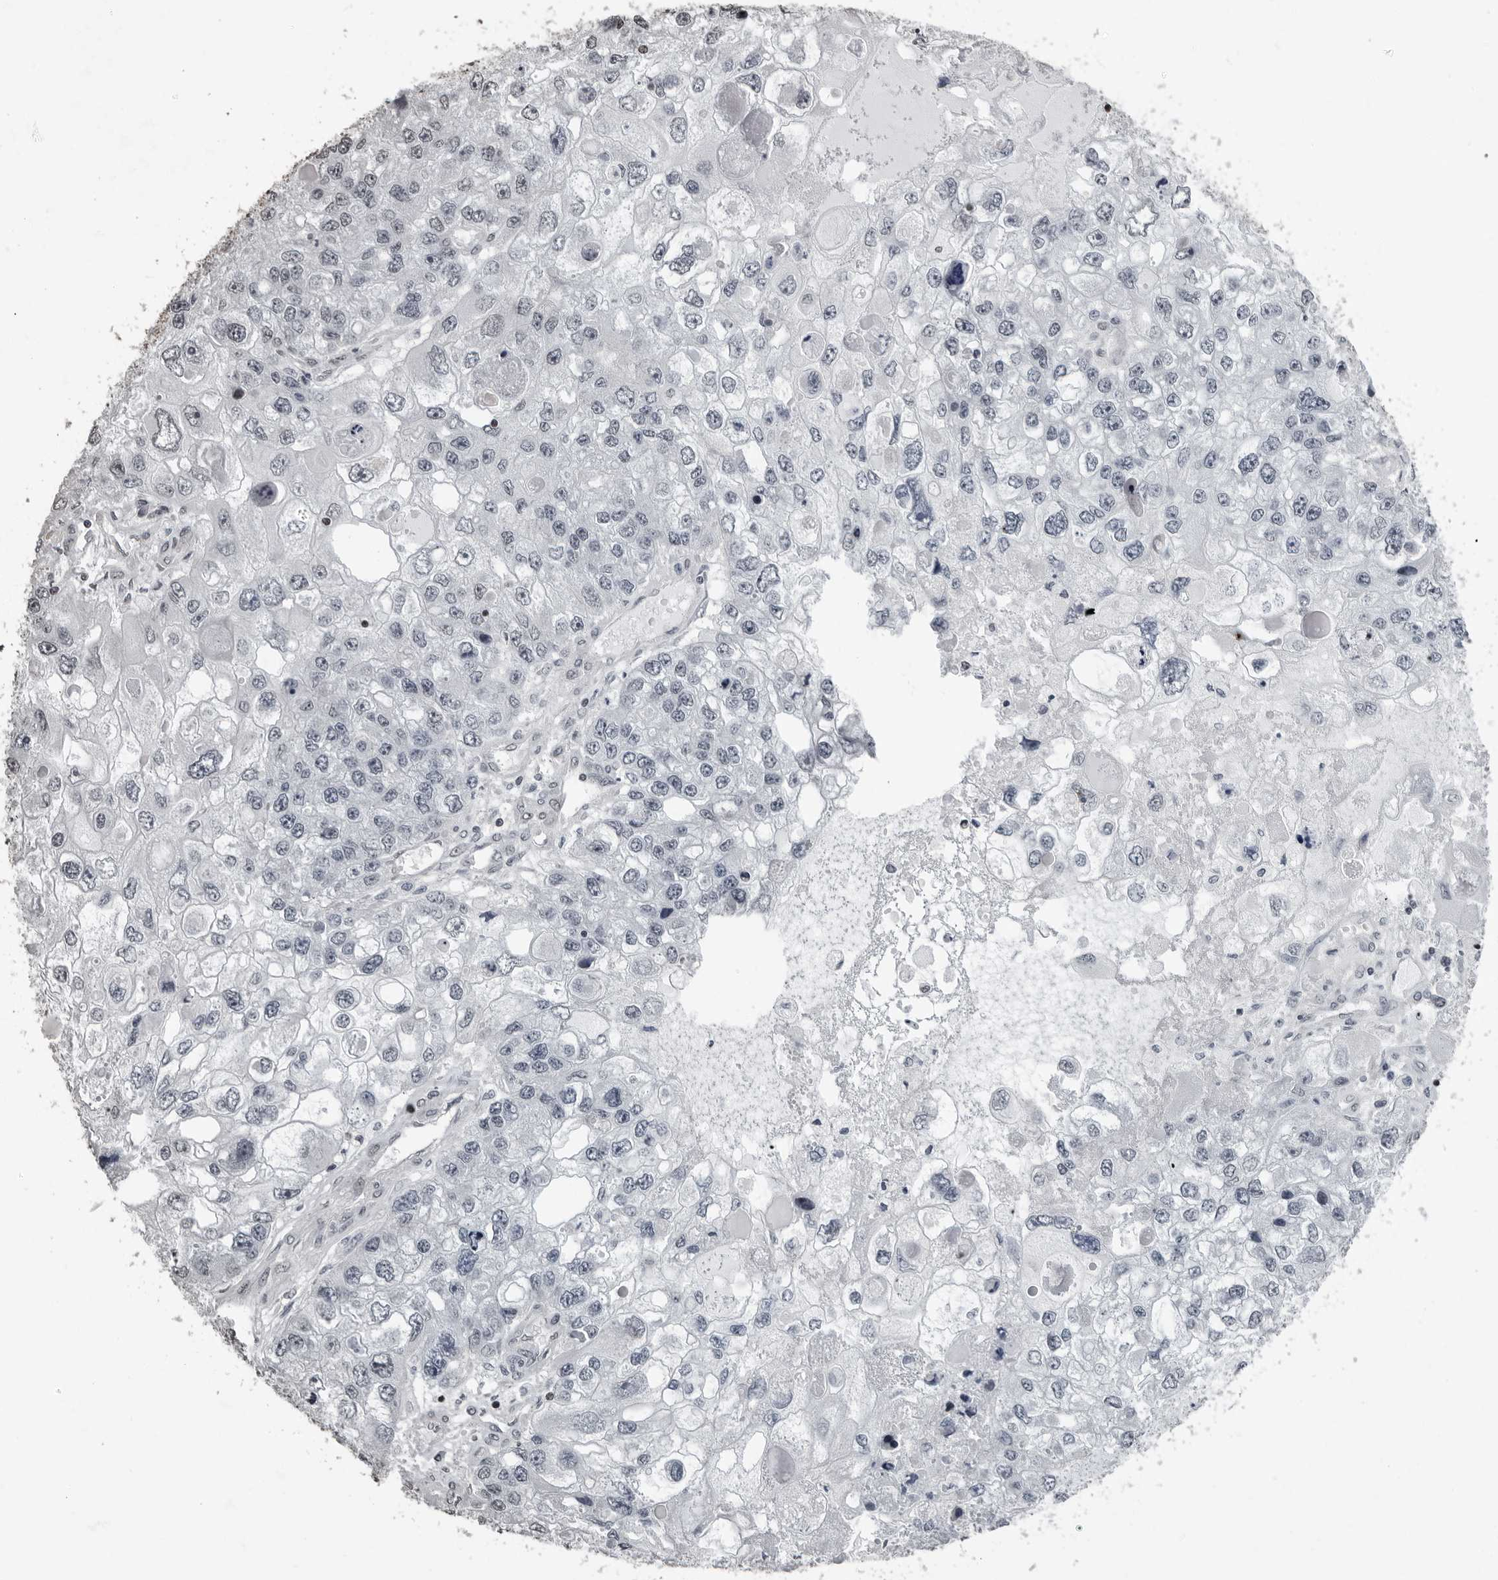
{"staining": {"intensity": "weak", "quantity": "<25%", "location": "nuclear"}, "tissue": "endometrial cancer", "cell_type": "Tumor cells", "image_type": "cancer", "snomed": [{"axis": "morphology", "description": "Adenocarcinoma, NOS"}, {"axis": "topography", "description": "Endometrium"}], "caption": "This is an immunohistochemistry (IHC) image of human adenocarcinoma (endometrial). There is no expression in tumor cells.", "gene": "ORC1", "patient": {"sex": "female", "age": 49}}